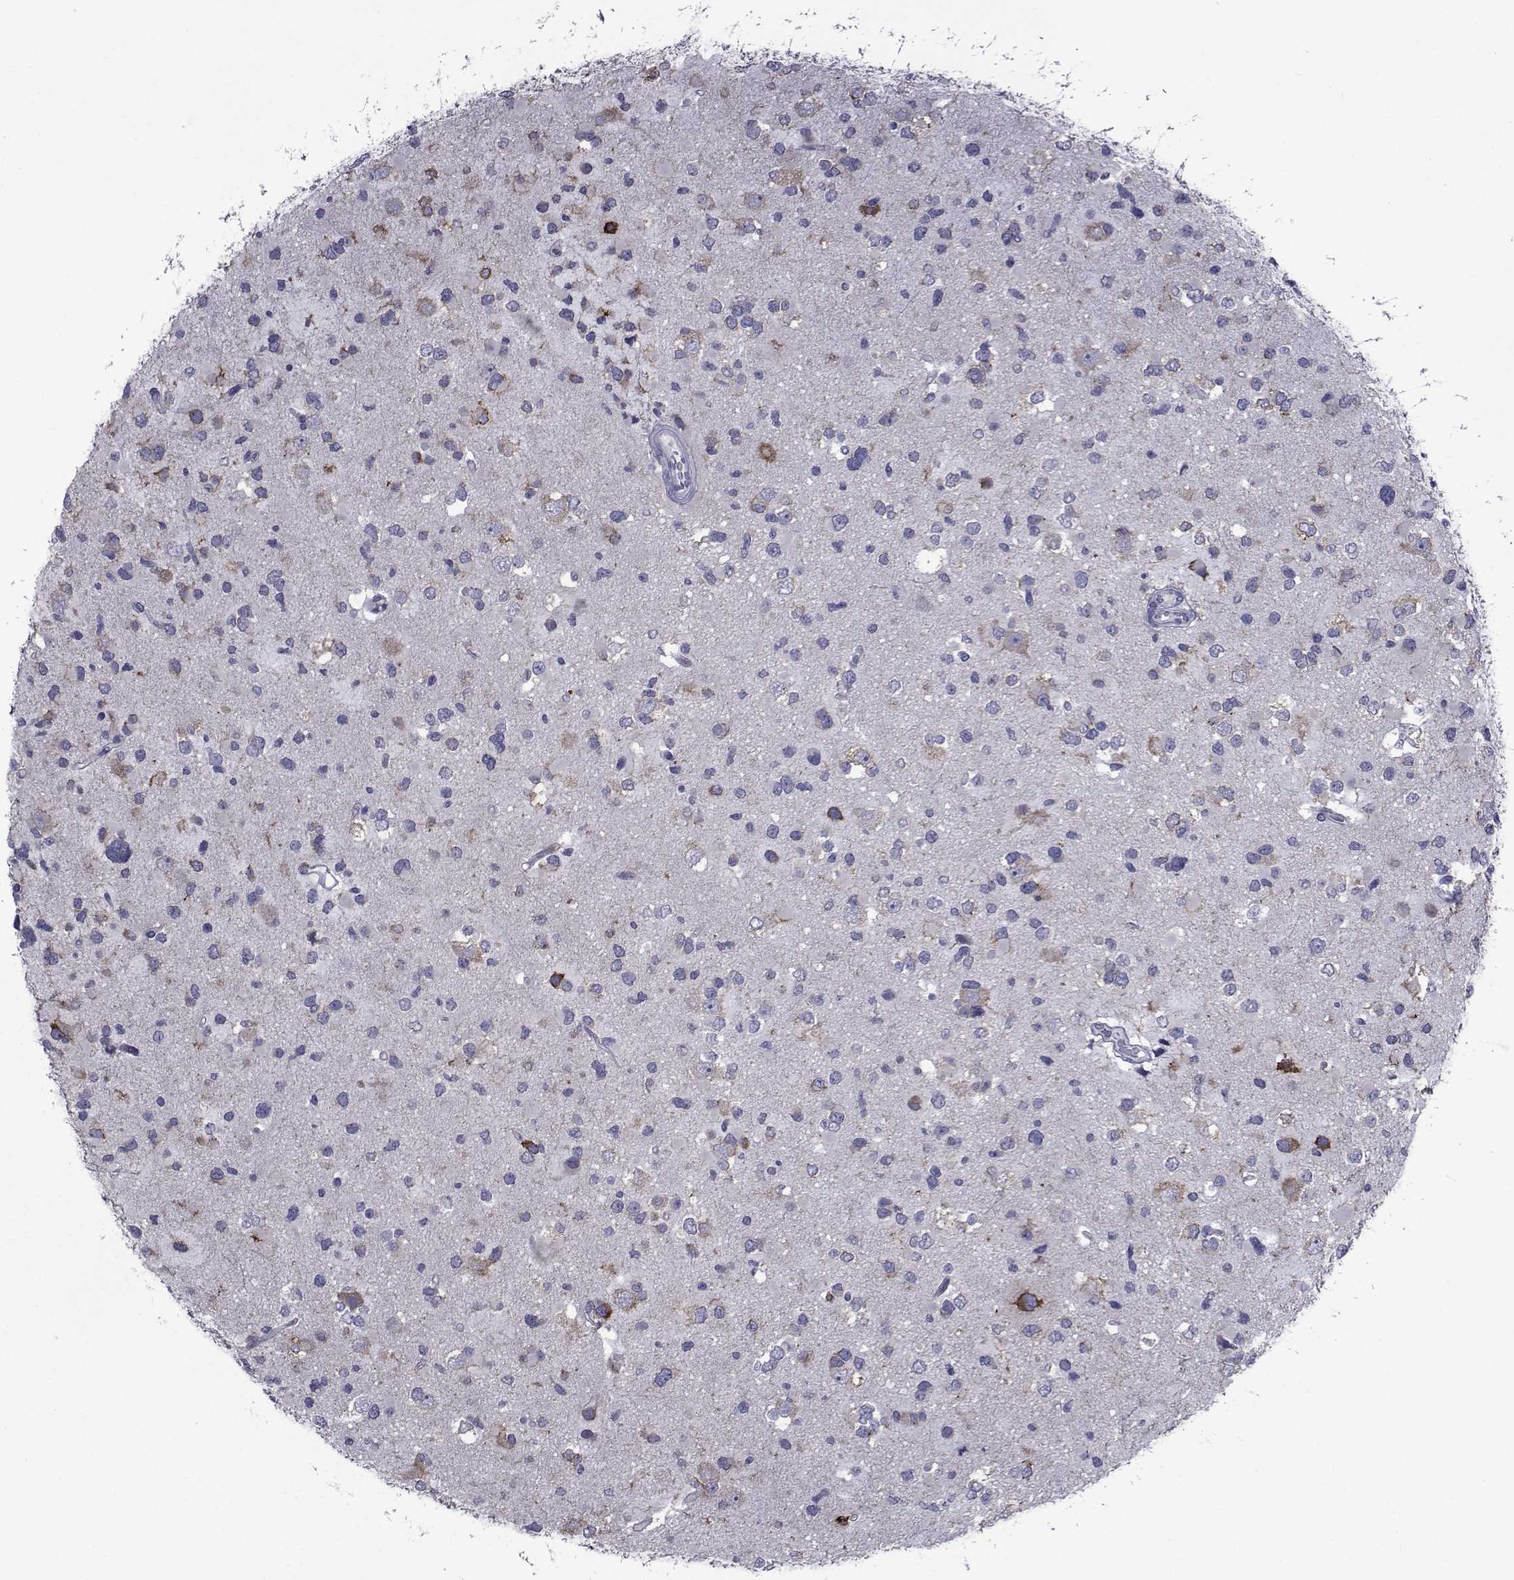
{"staining": {"intensity": "negative", "quantity": "none", "location": "none"}, "tissue": "glioma", "cell_type": "Tumor cells", "image_type": "cancer", "snomed": [{"axis": "morphology", "description": "Glioma, malignant, Low grade"}, {"axis": "topography", "description": "Brain"}], "caption": "Tumor cells are negative for protein expression in human malignant glioma (low-grade).", "gene": "SEMA5B", "patient": {"sex": "female", "age": 32}}